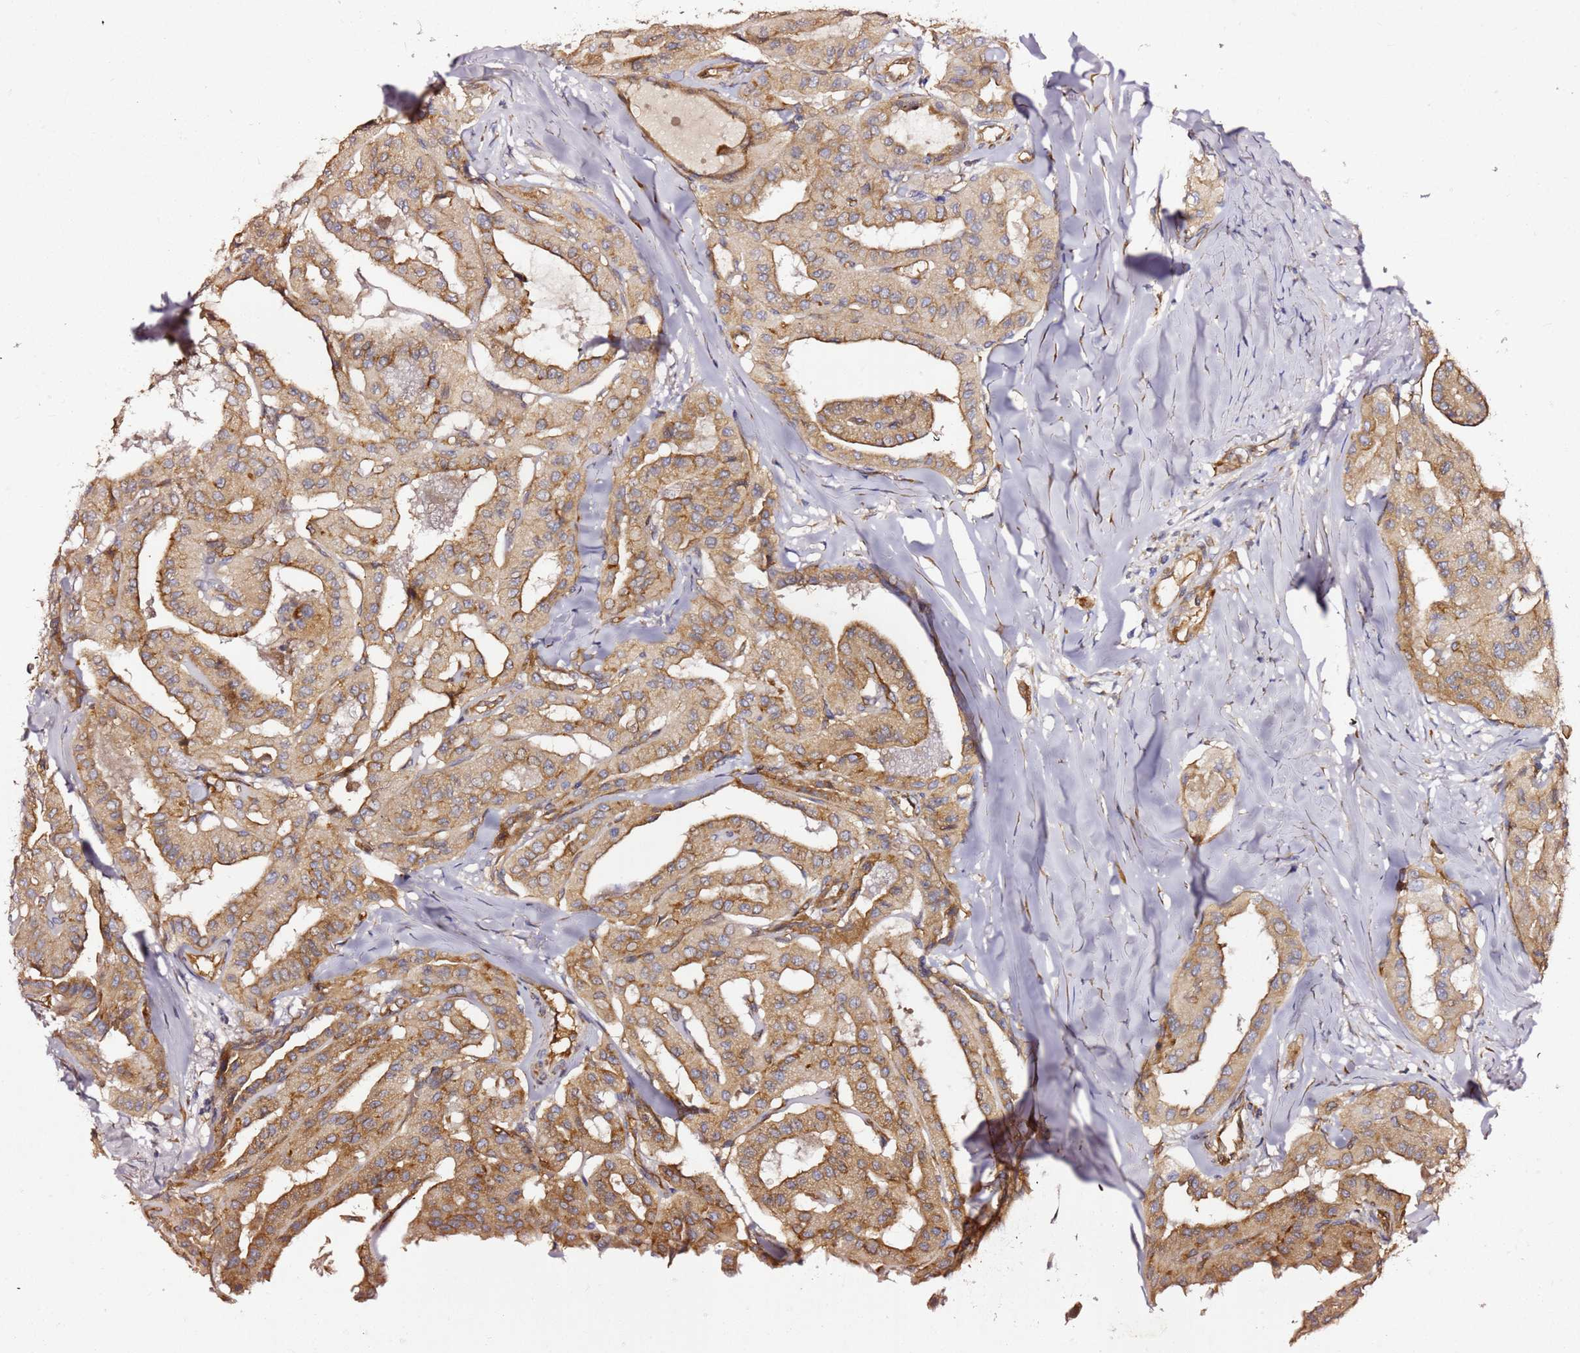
{"staining": {"intensity": "moderate", "quantity": ">75%", "location": "cytoplasmic/membranous"}, "tissue": "thyroid cancer", "cell_type": "Tumor cells", "image_type": "cancer", "snomed": [{"axis": "morphology", "description": "Papillary adenocarcinoma, NOS"}, {"axis": "topography", "description": "Thyroid gland"}], "caption": "A brown stain highlights moderate cytoplasmic/membranous staining of a protein in thyroid cancer tumor cells.", "gene": "KIF7", "patient": {"sex": "female", "age": 59}}